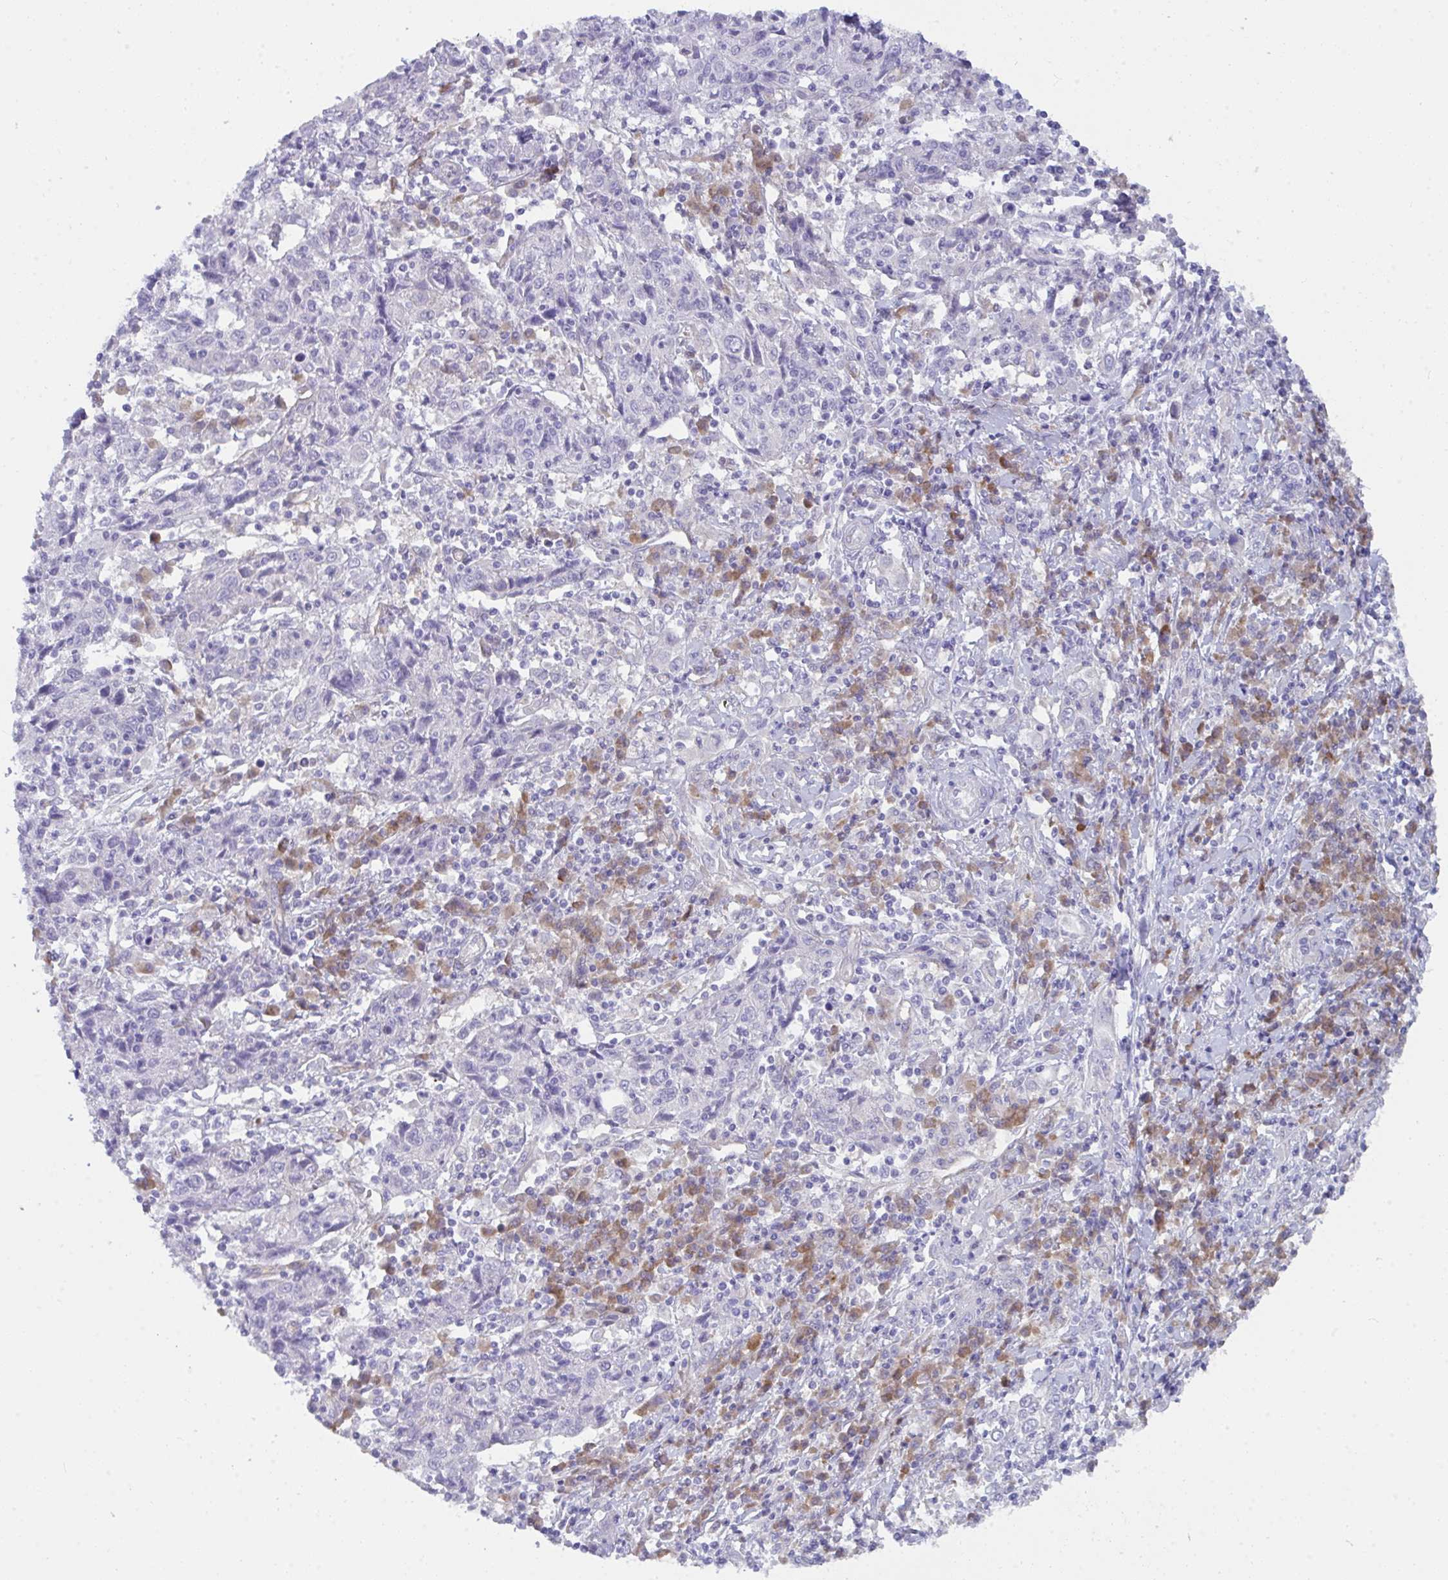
{"staining": {"intensity": "negative", "quantity": "none", "location": "none"}, "tissue": "cervical cancer", "cell_type": "Tumor cells", "image_type": "cancer", "snomed": [{"axis": "morphology", "description": "Squamous cell carcinoma, NOS"}, {"axis": "topography", "description": "Cervix"}], "caption": "Immunohistochemistry (IHC) image of neoplastic tissue: human cervical squamous cell carcinoma stained with DAB reveals no significant protein expression in tumor cells.", "gene": "GAB1", "patient": {"sex": "female", "age": 46}}